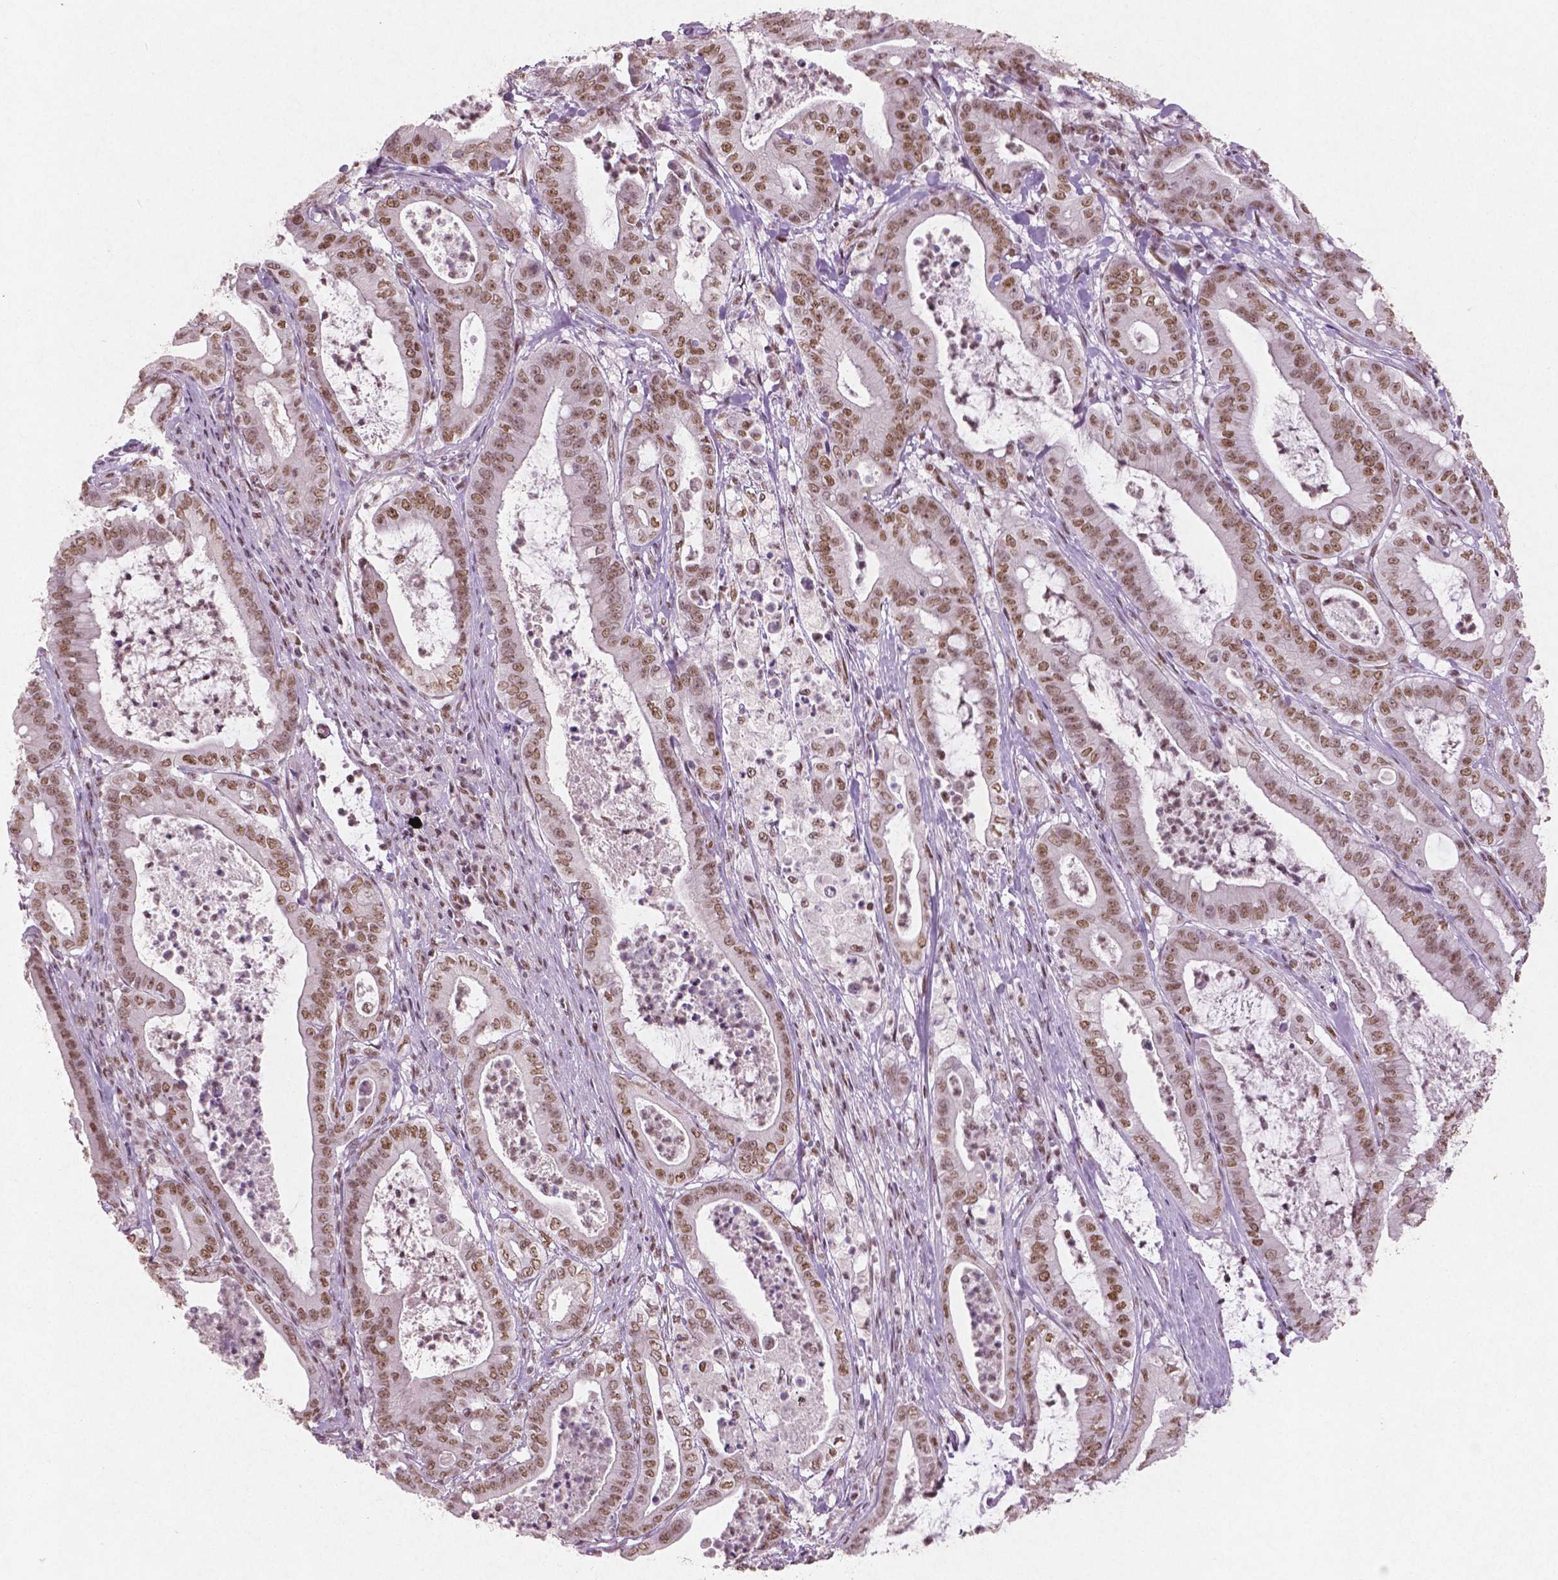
{"staining": {"intensity": "moderate", "quantity": ">75%", "location": "nuclear"}, "tissue": "pancreatic cancer", "cell_type": "Tumor cells", "image_type": "cancer", "snomed": [{"axis": "morphology", "description": "Adenocarcinoma, NOS"}, {"axis": "topography", "description": "Pancreas"}], "caption": "Immunohistochemical staining of human pancreatic cancer exhibits moderate nuclear protein positivity in about >75% of tumor cells.", "gene": "BRD4", "patient": {"sex": "male", "age": 71}}